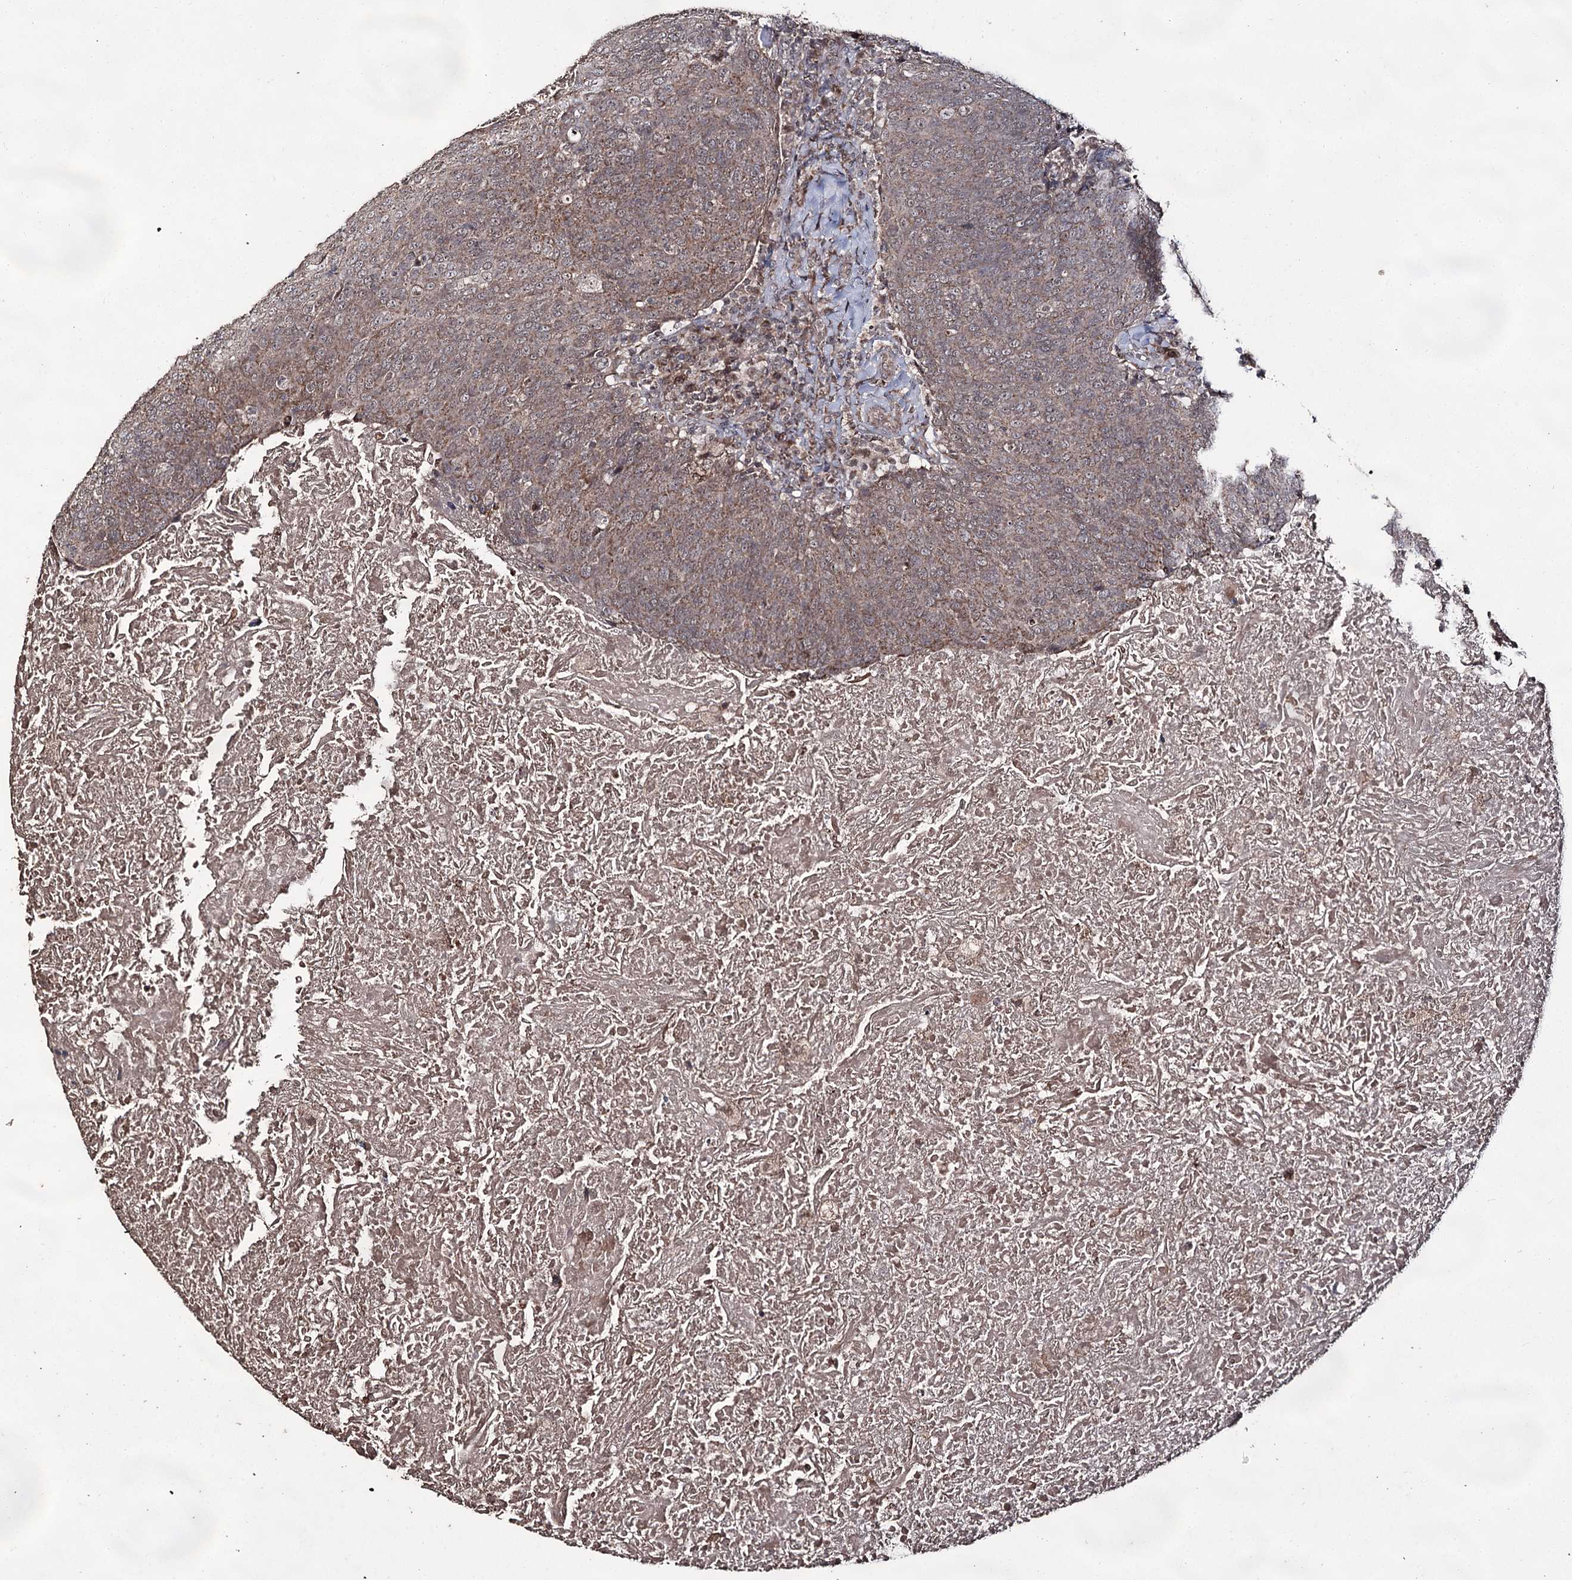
{"staining": {"intensity": "moderate", "quantity": ">75%", "location": "cytoplasmic/membranous"}, "tissue": "head and neck cancer", "cell_type": "Tumor cells", "image_type": "cancer", "snomed": [{"axis": "morphology", "description": "Squamous cell carcinoma, NOS"}, {"axis": "morphology", "description": "Squamous cell carcinoma, metastatic, NOS"}, {"axis": "topography", "description": "Lymph node"}, {"axis": "topography", "description": "Head-Neck"}], "caption": "Head and neck cancer (metastatic squamous cell carcinoma) stained for a protein reveals moderate cytoplasmic/membranous positivity in tumor cells.", "gene": "ACTR6", "patient": {"sex": "male", "age": 62}}